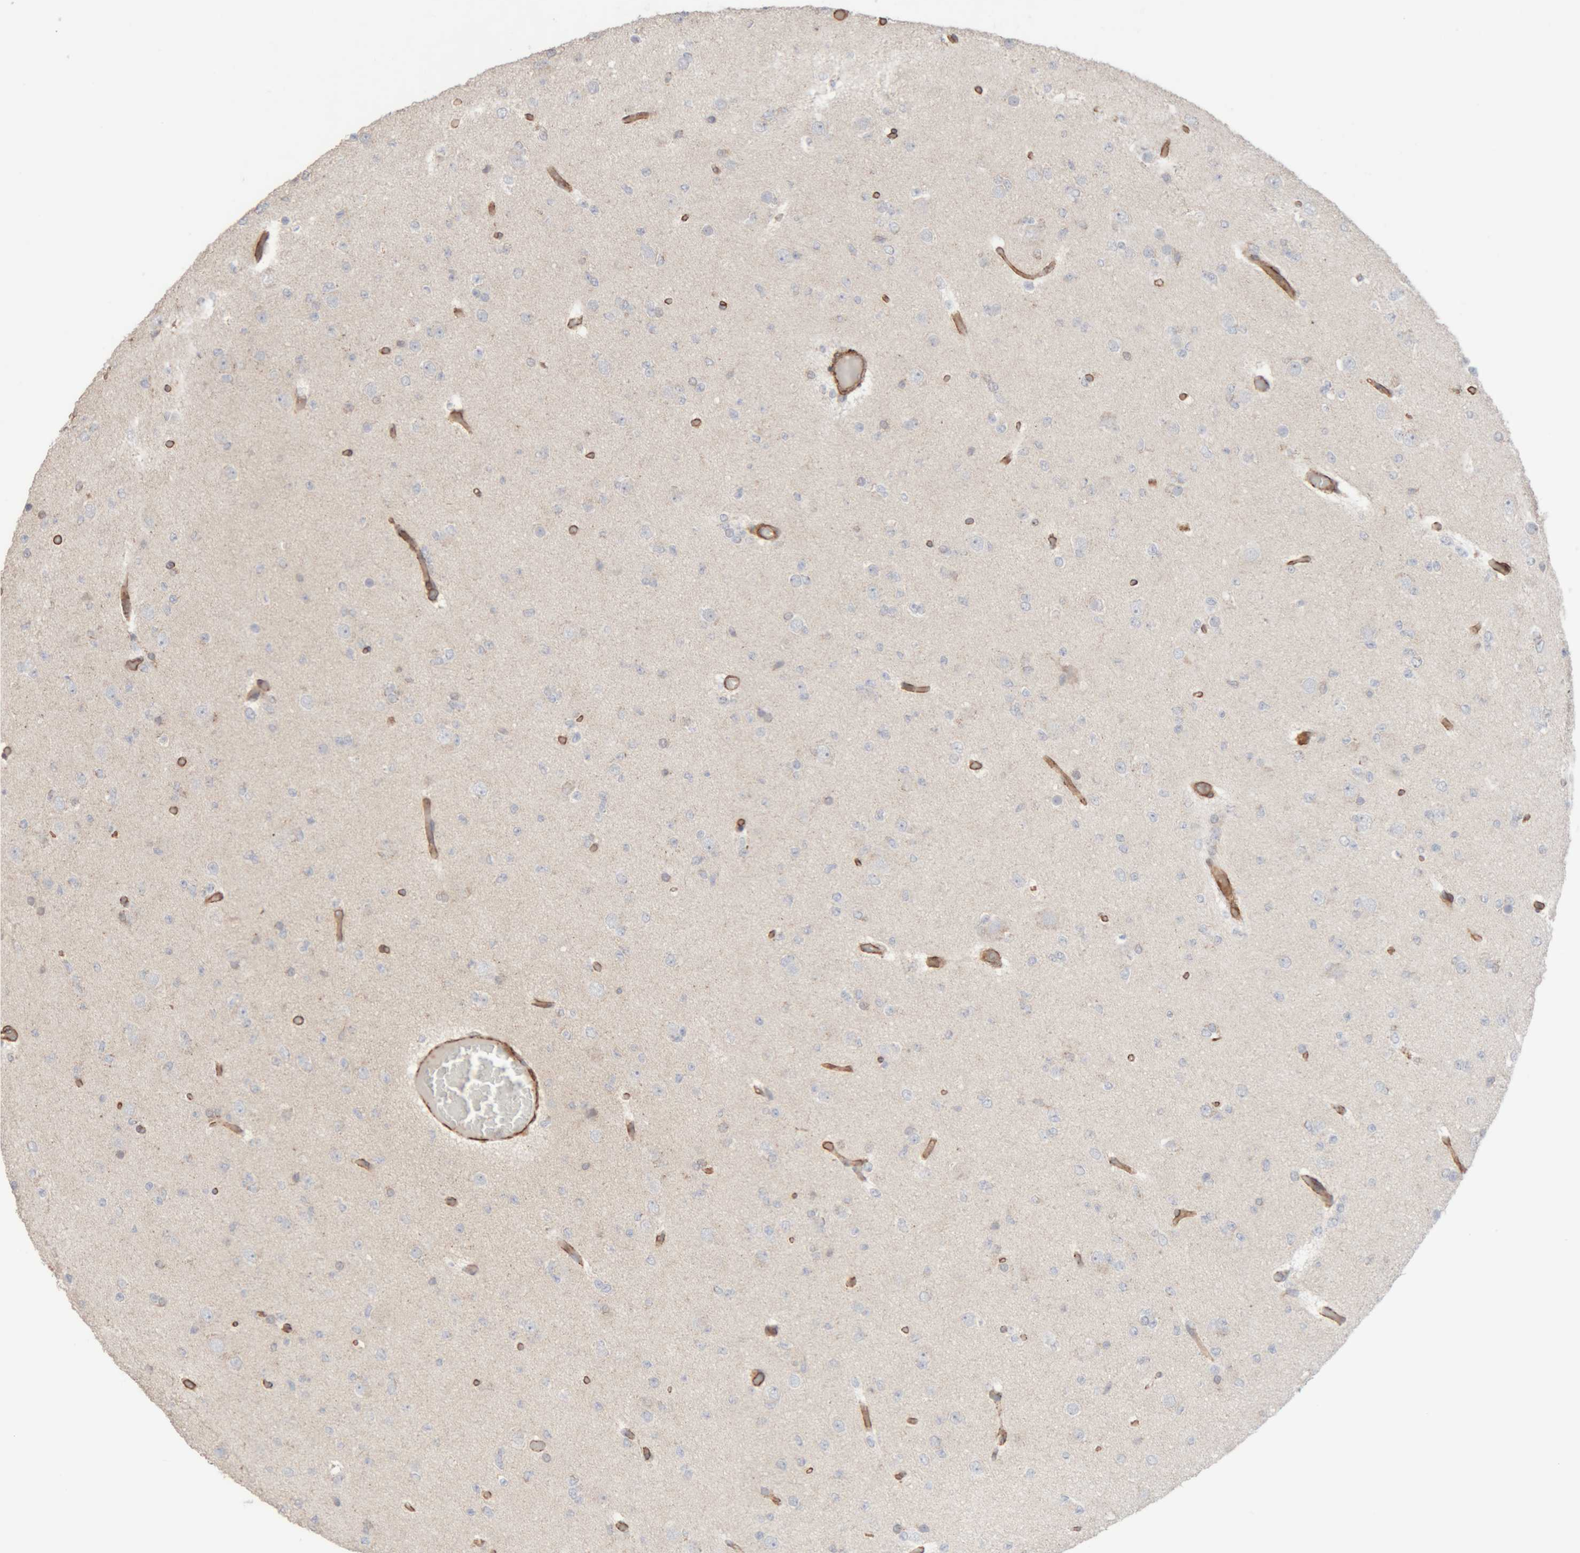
{"staining": {"intensity": "negative", "quantity": "none", "location": "none"}, "tissue": "glioma", "cell_type": "Tumor cells", "image_type": "cancer", "snomed": [{"axis": "morphology", "description": "Glioma, malignant, Low grade"}, {"axis": "topography", "description": "Brain"}], "caption": "This is an immunohistochemistry photomicrograph of human glioma. There is no positivity in tumor cells.", "gene": "RAB32", "patient": {"sex": "female", "age": 22}}